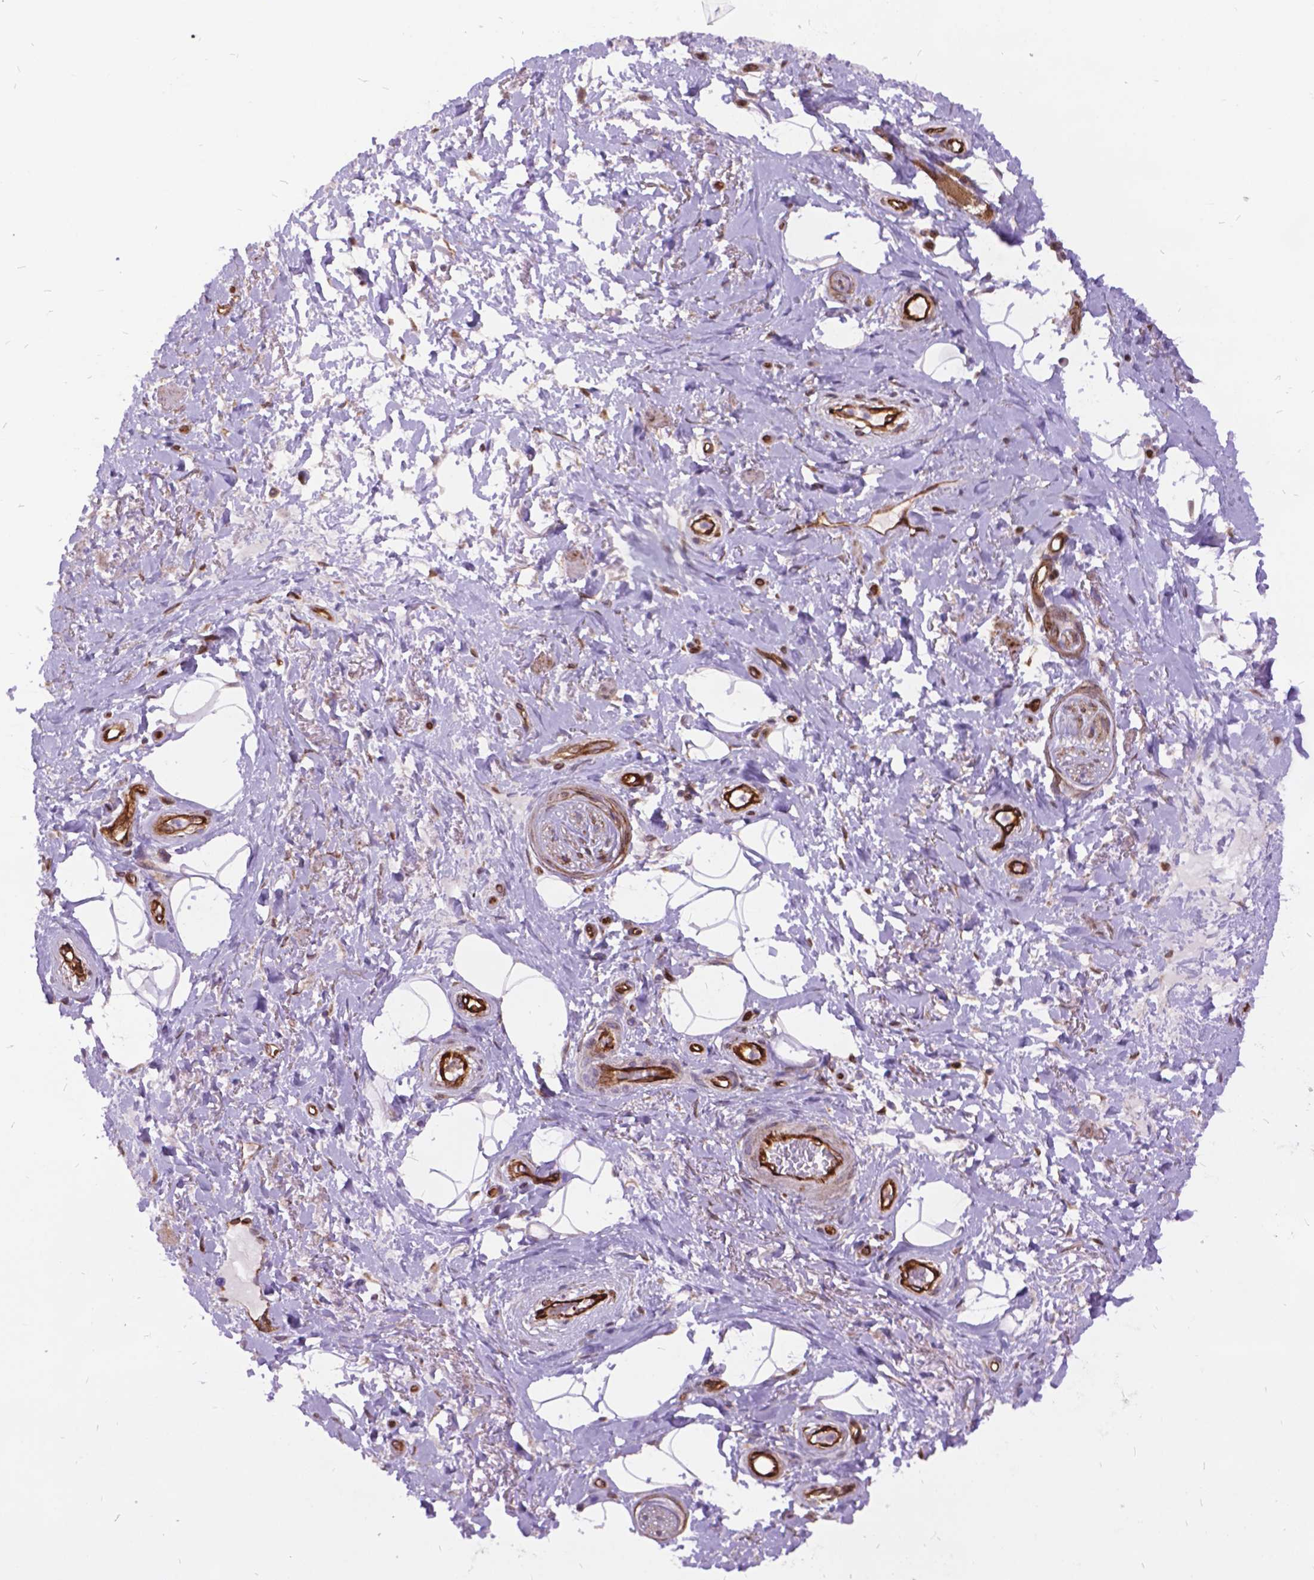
{"staining": {"intensity": "negative", "quantity": "none", "location": "none"}, "tissue": "adipose tissue", "cell_type": "Adipocytes", "image_type": "normal", "snomed": [{"axis": "morphology", "description": "Normal tissue, NOS"}, {"axis": "topography", "description": "Anal"}, {"axis": "topography", "description": "Peripheral nerve tissue"}], "caption": "DAB immunohistochemical staining of normal human adipose tissue exhibits no significant positivity in adipocytes. (Immunohistochemistry (ihc), brightfield microscopy, high magnification).", "gene": "GRB7", "patient": {"sex": "male", "age": 53}}